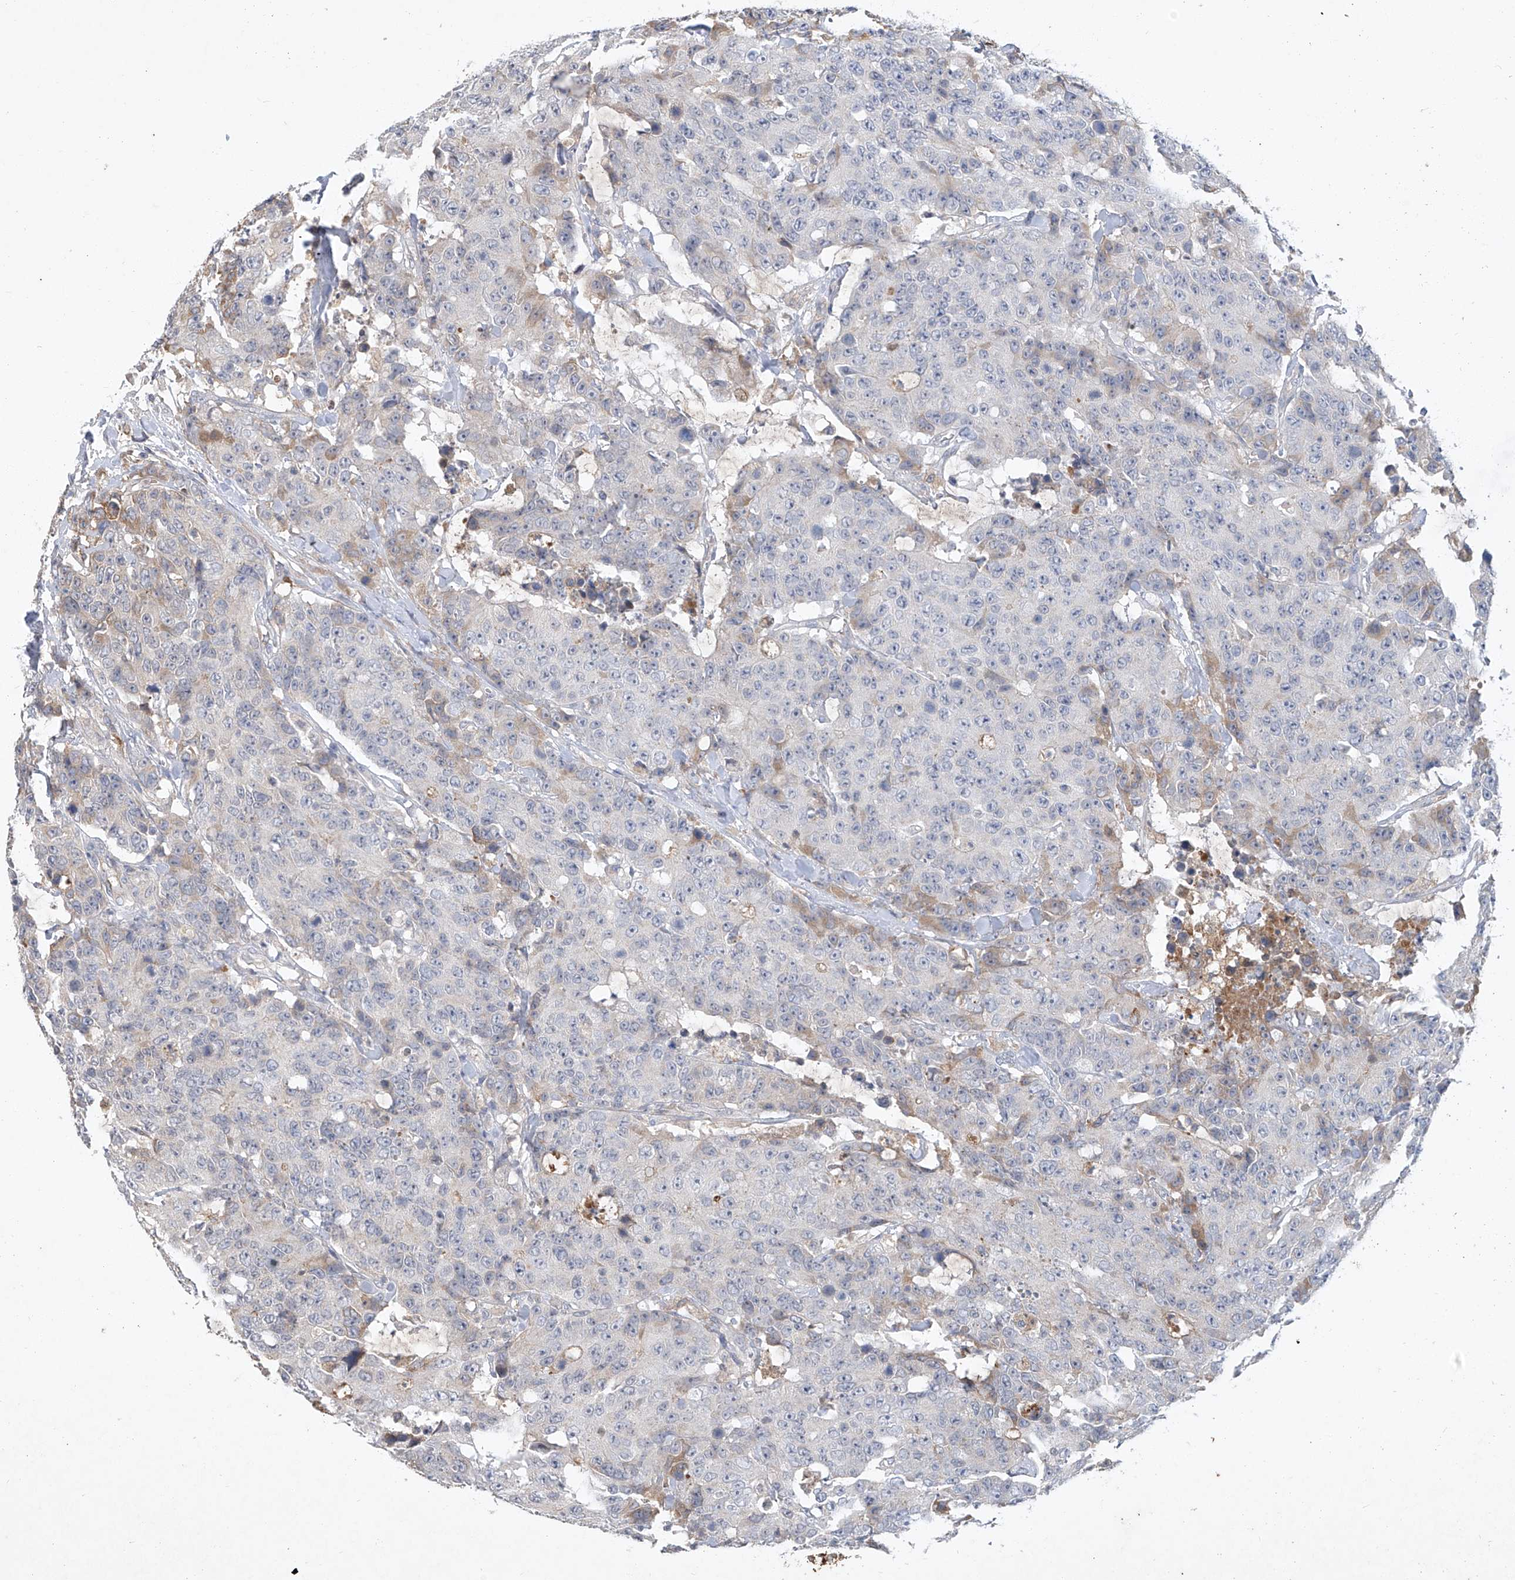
{"staining": {"intensity": "negative", "quantity": "none", "location": "none"}, "tissue": "colorectal cancer", "cell_type": "Tumor cells", "image_type": "cancer", "snomed": [{"axis": "morphology", "description": "Adenocarcinoma, NOS"}, {"axis": "topography", "description": "Colon"}], "caption": "Immunohistochemistry image of human adenocarcinoma (colorectal) stained for a protein (brown), which reveals no staining in tumor cells. The staining was performed using DAB (3,3'-diaminobenzidine) to visualize the protein expression in brown, while the nuclei were stained in blue with hematoxylin (Magnification: 20x).", "gene": "HAS3", "patient": {"sex": "female", "age": 86}}